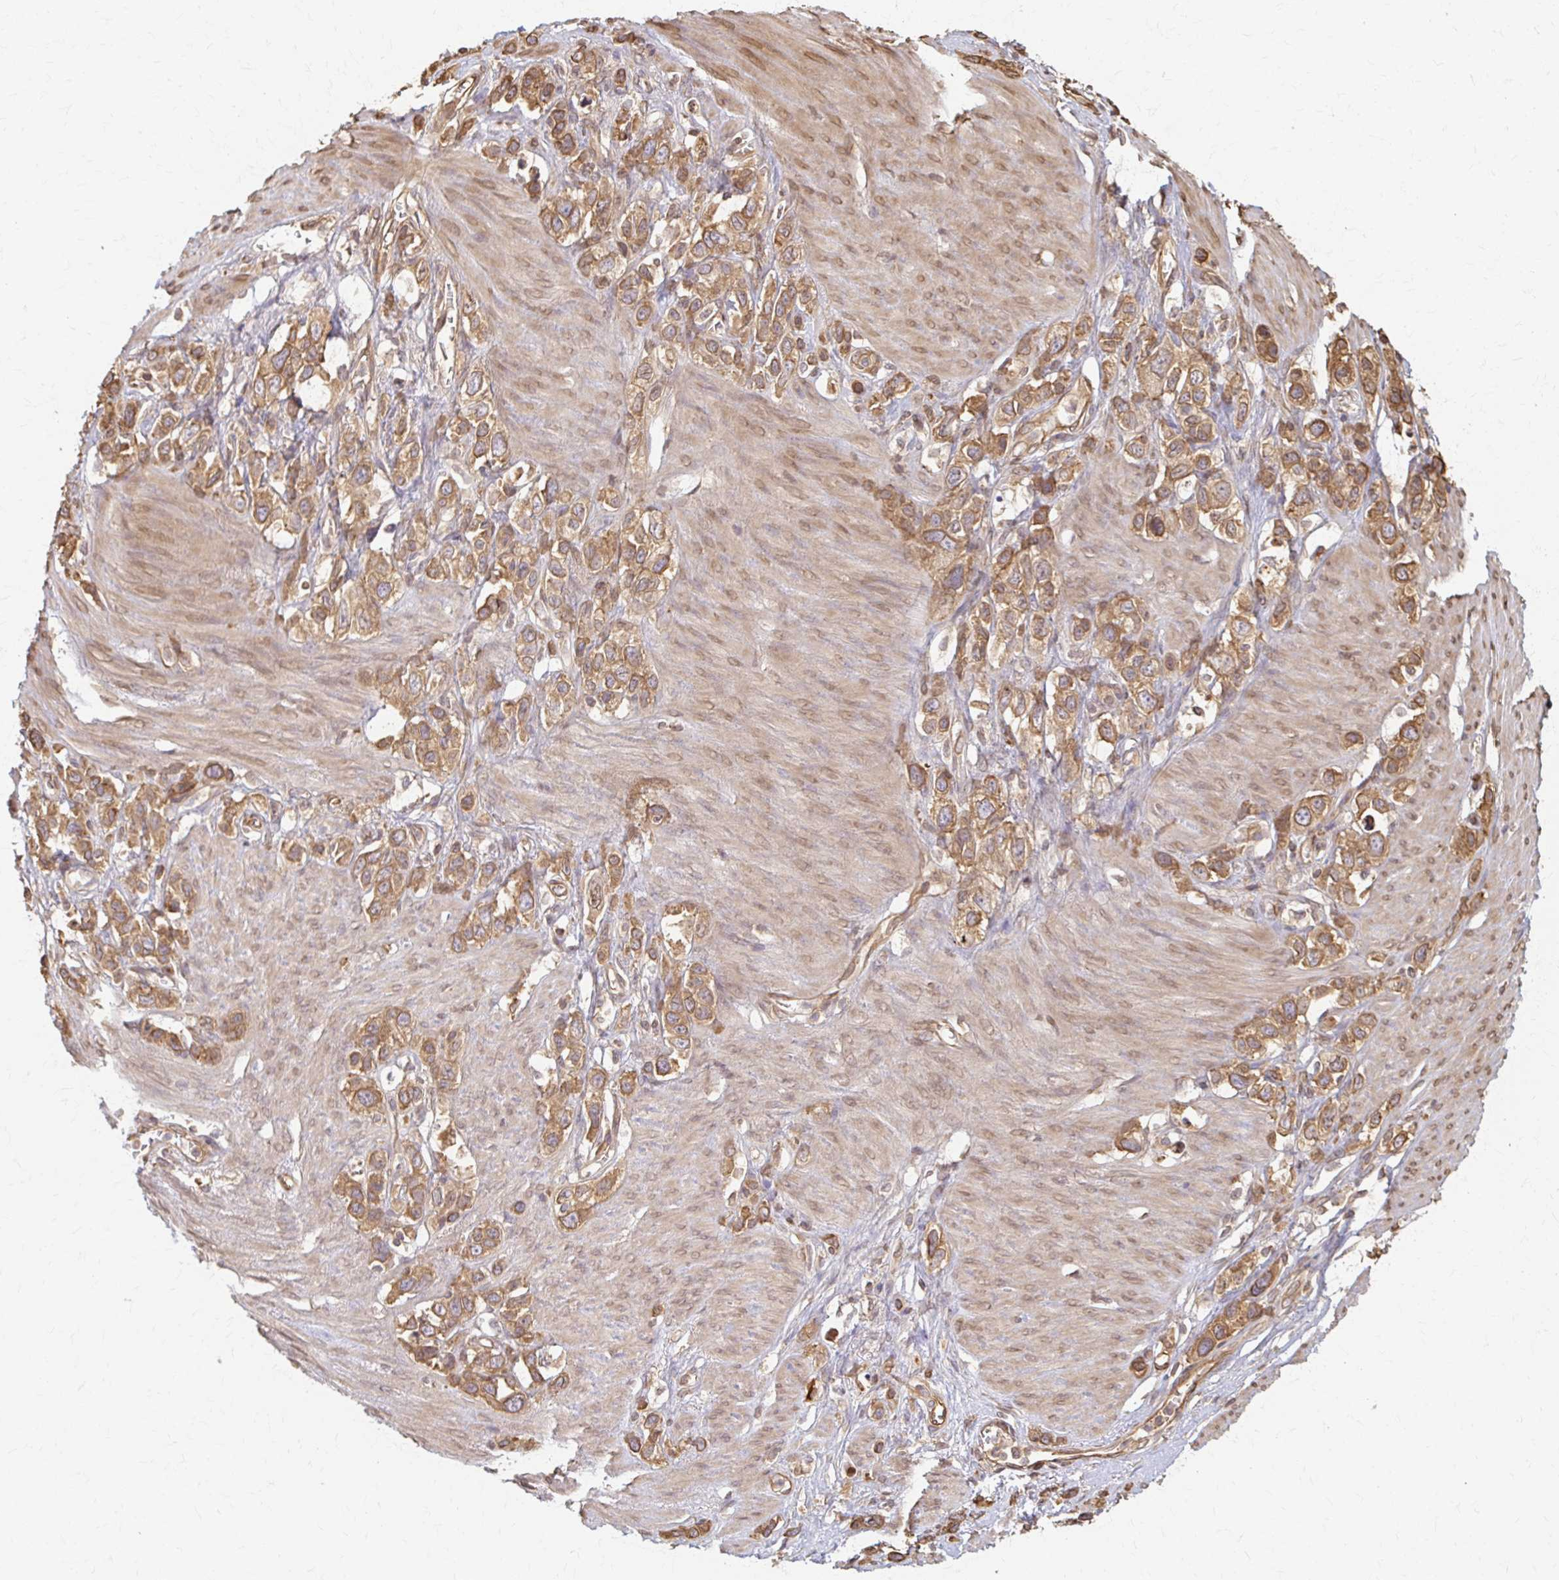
{"staining": {"intensity": "moderate", "quantity": ">75%", "location": "cytoplasmic/membranous"}, "tissue": "stomach cancer", "cell_type": "Tumor cells", "image_type": "cancer", "snomed": [{"axis": "morphology", "description": "Adenocarcinoma, NOS"}, {"axis": "topography", "description": "Stomach"}], "caption": "Immunohistochemical staining of stomach cancer (adenocarcinoma) demonstrates moderate cytoplasmic/membranous protein staining in approximately >75% of tumor cells. (IHC, brightfield microscopy, high magnification).", "gene": "ARHGAP35", "patient": {"sex": "female", "age": 65}}